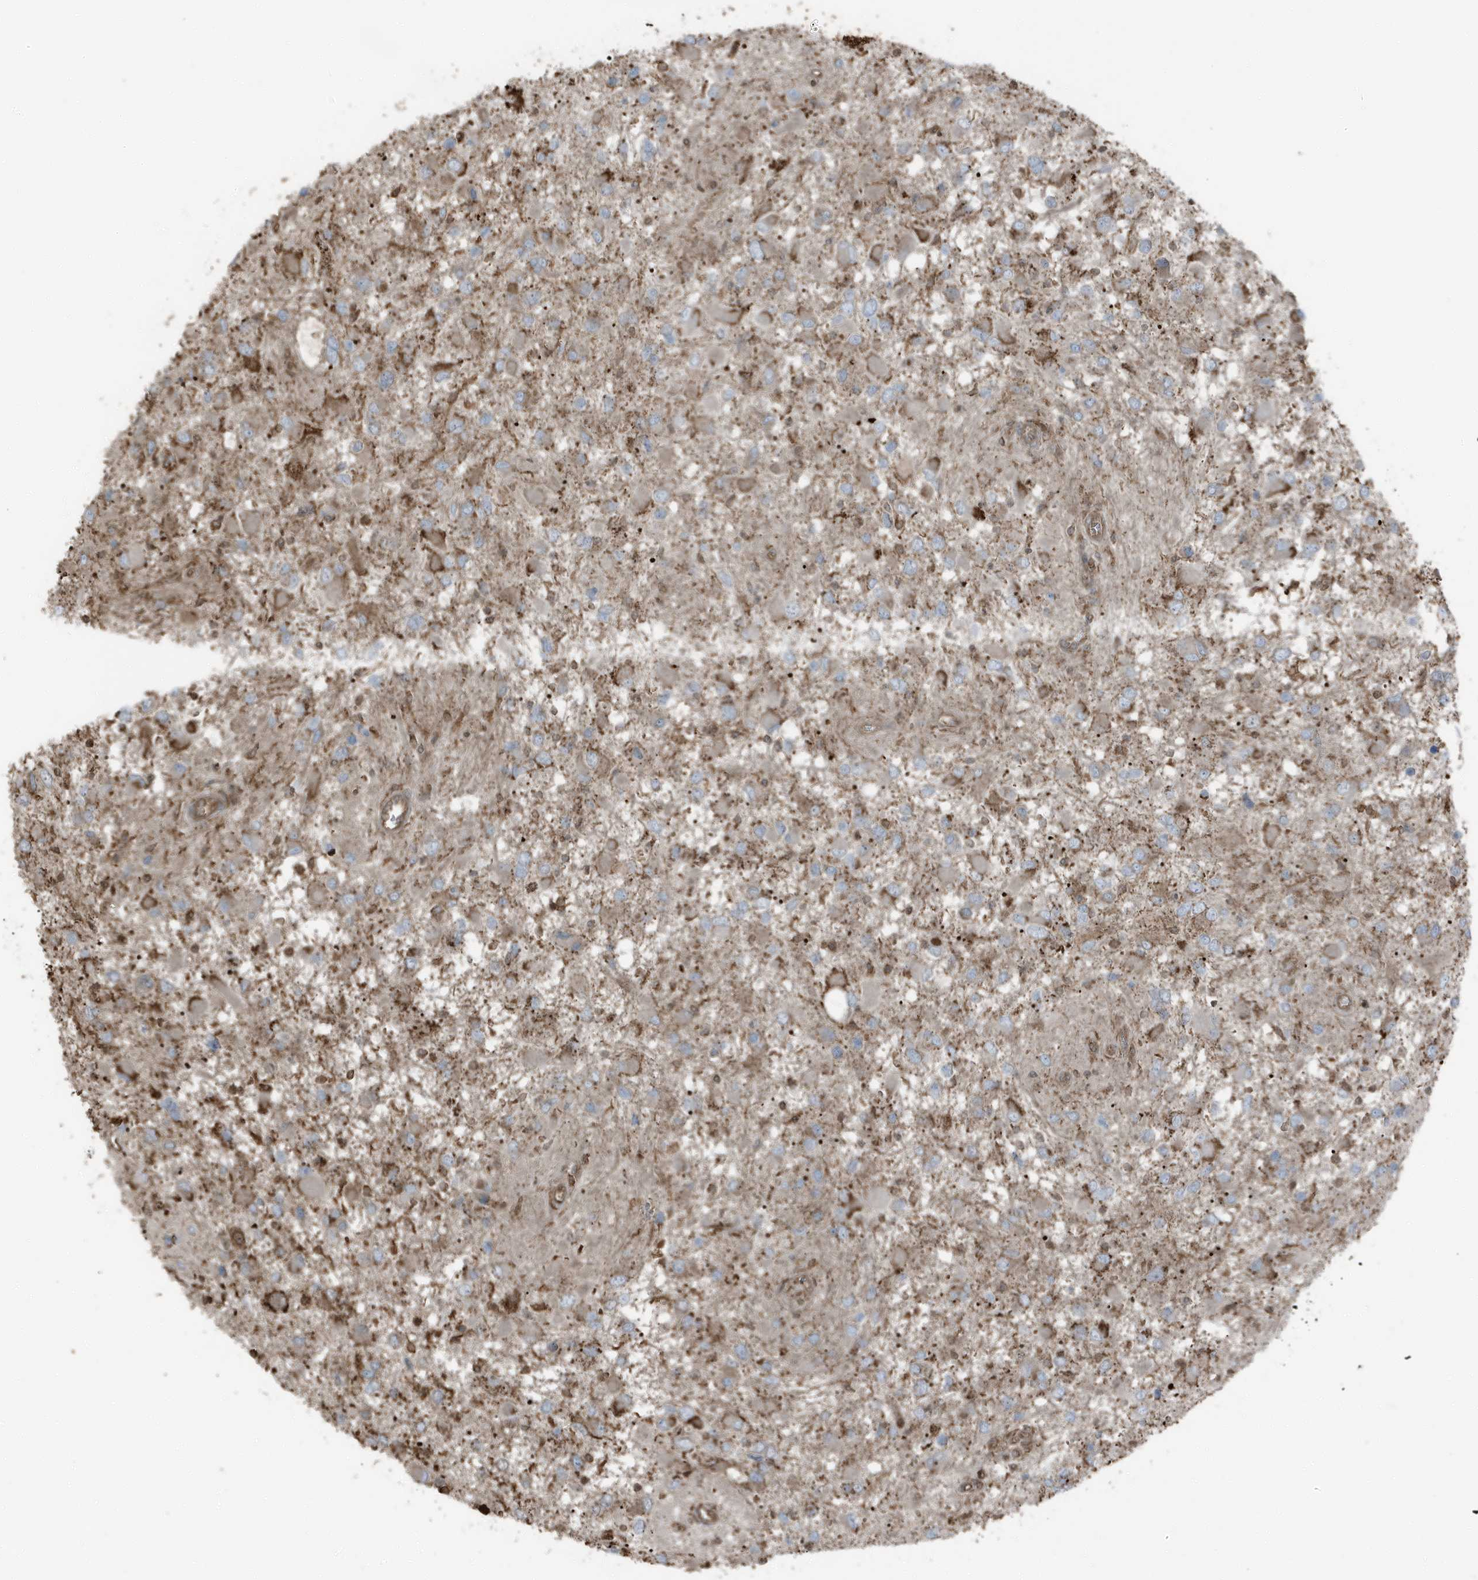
{"staining": {"intensity": "moderate", "quantity": "25%-75%", "location": "cytoplasmic/membranous"}, "tissue": "glioma", "cell_type": "Tumor cells", "image_type": "cancer", "snomed": [{"axis": "morphology", "description": "Glioma, malignant, High grade"}, {"axis": "topography", "description": "Brain"}], "caption": "Glioma stained for a protein demonstrates moderate cytoplasmic/membranous positivity in tumor cells.", "gene": "AZI2", "patient": {"sex": "male", "age": 53}}